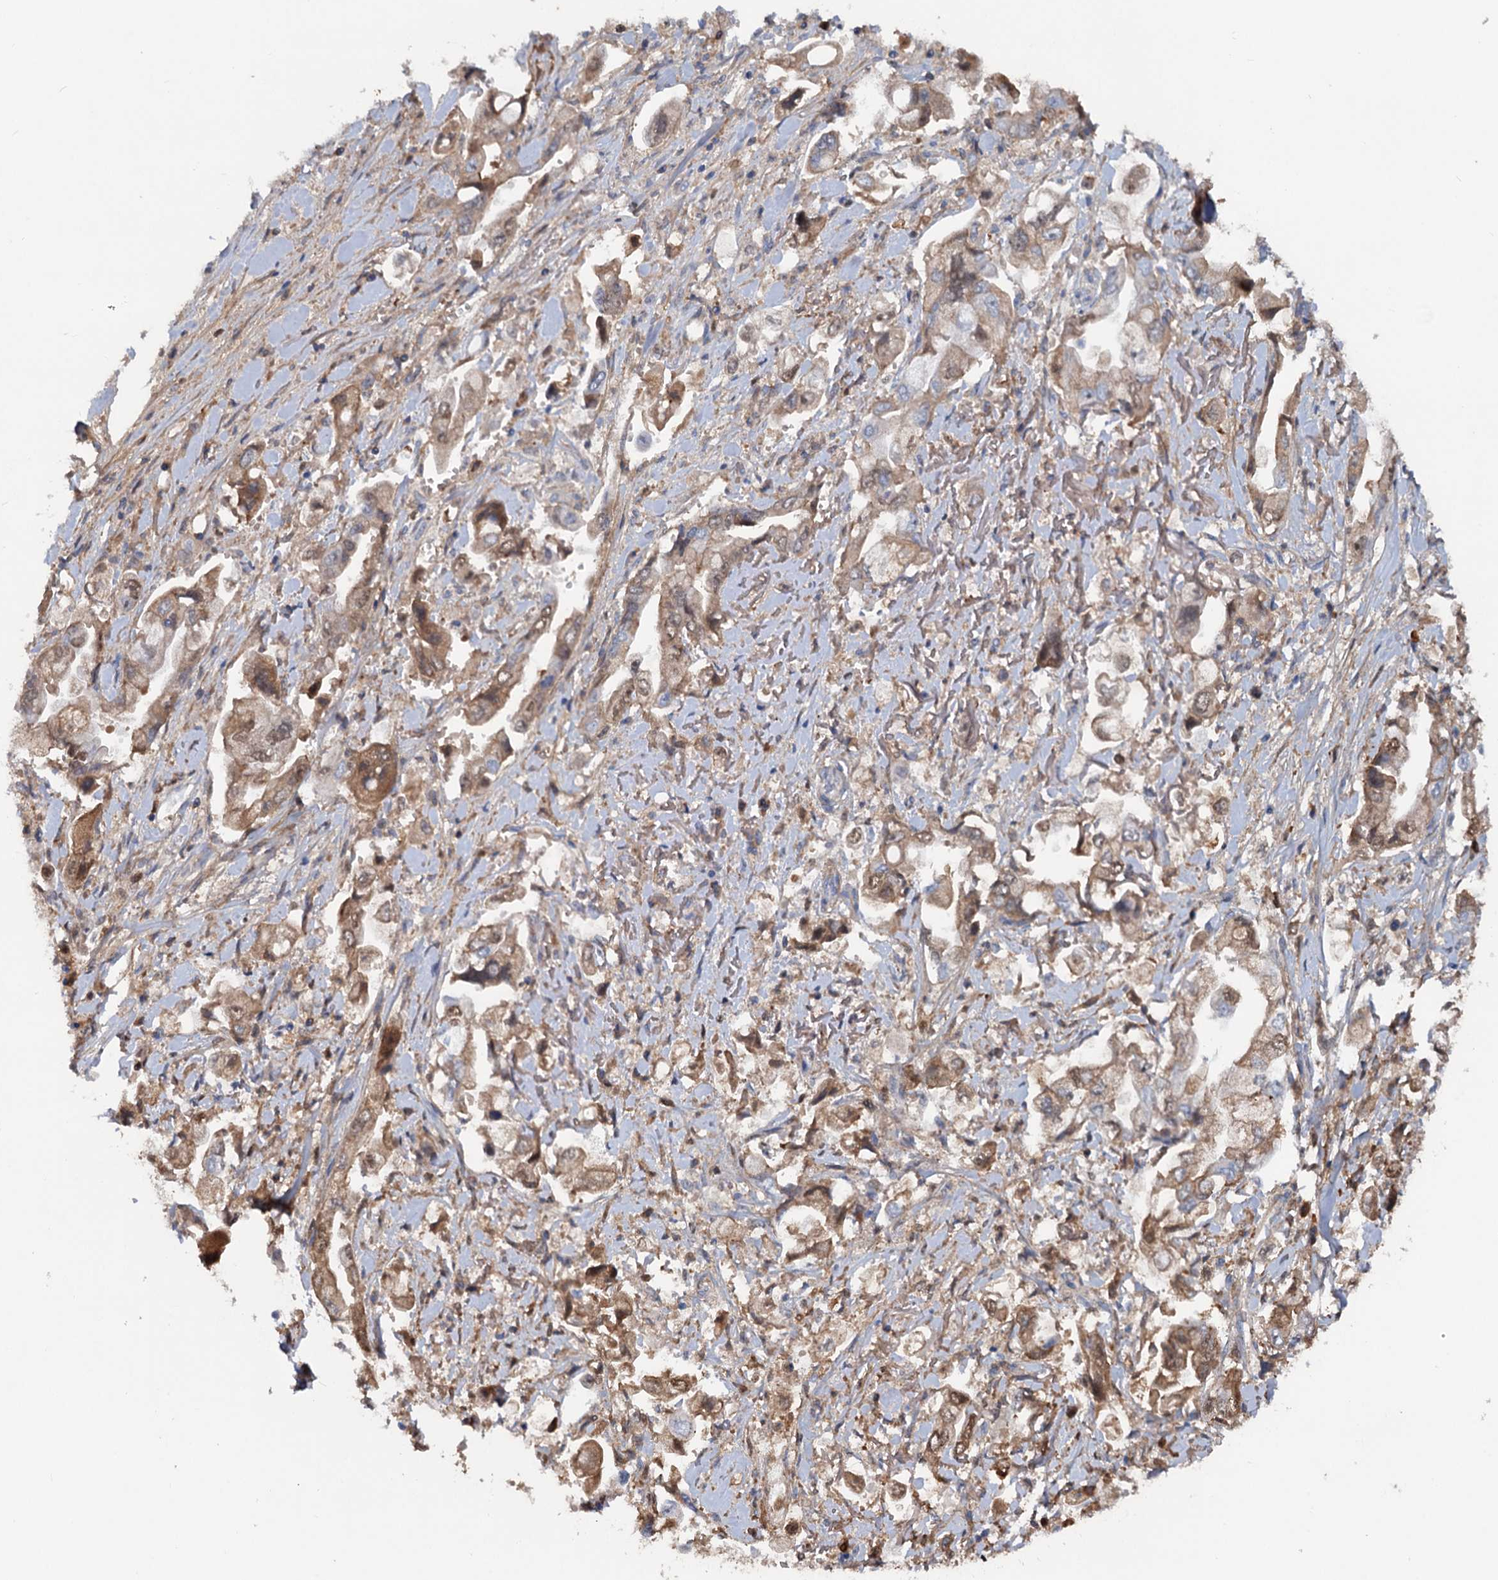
{"staining": {"intensity": "moderate", "quantity": "25%-75%", "location": "cytoplasmic/membranous"}, "tissue": "stomach cancer", "cell_type": "Tumor cells", "image_type": "cancer", "snomed": [{"axis": "morphology", "description": "Adenocarcinoma, NOS"}, {"axis": "topography", "description": "Stomach"}], "caption": "The image displays immunohistochemical staining of stomach cancer (adenocarcinoma). There is moderate cytoplasmic/membranous expression is present in about 25%-75% of tumor cells.", "gene": "CHRD", "patient": {"sex": "male", "age": 62}}